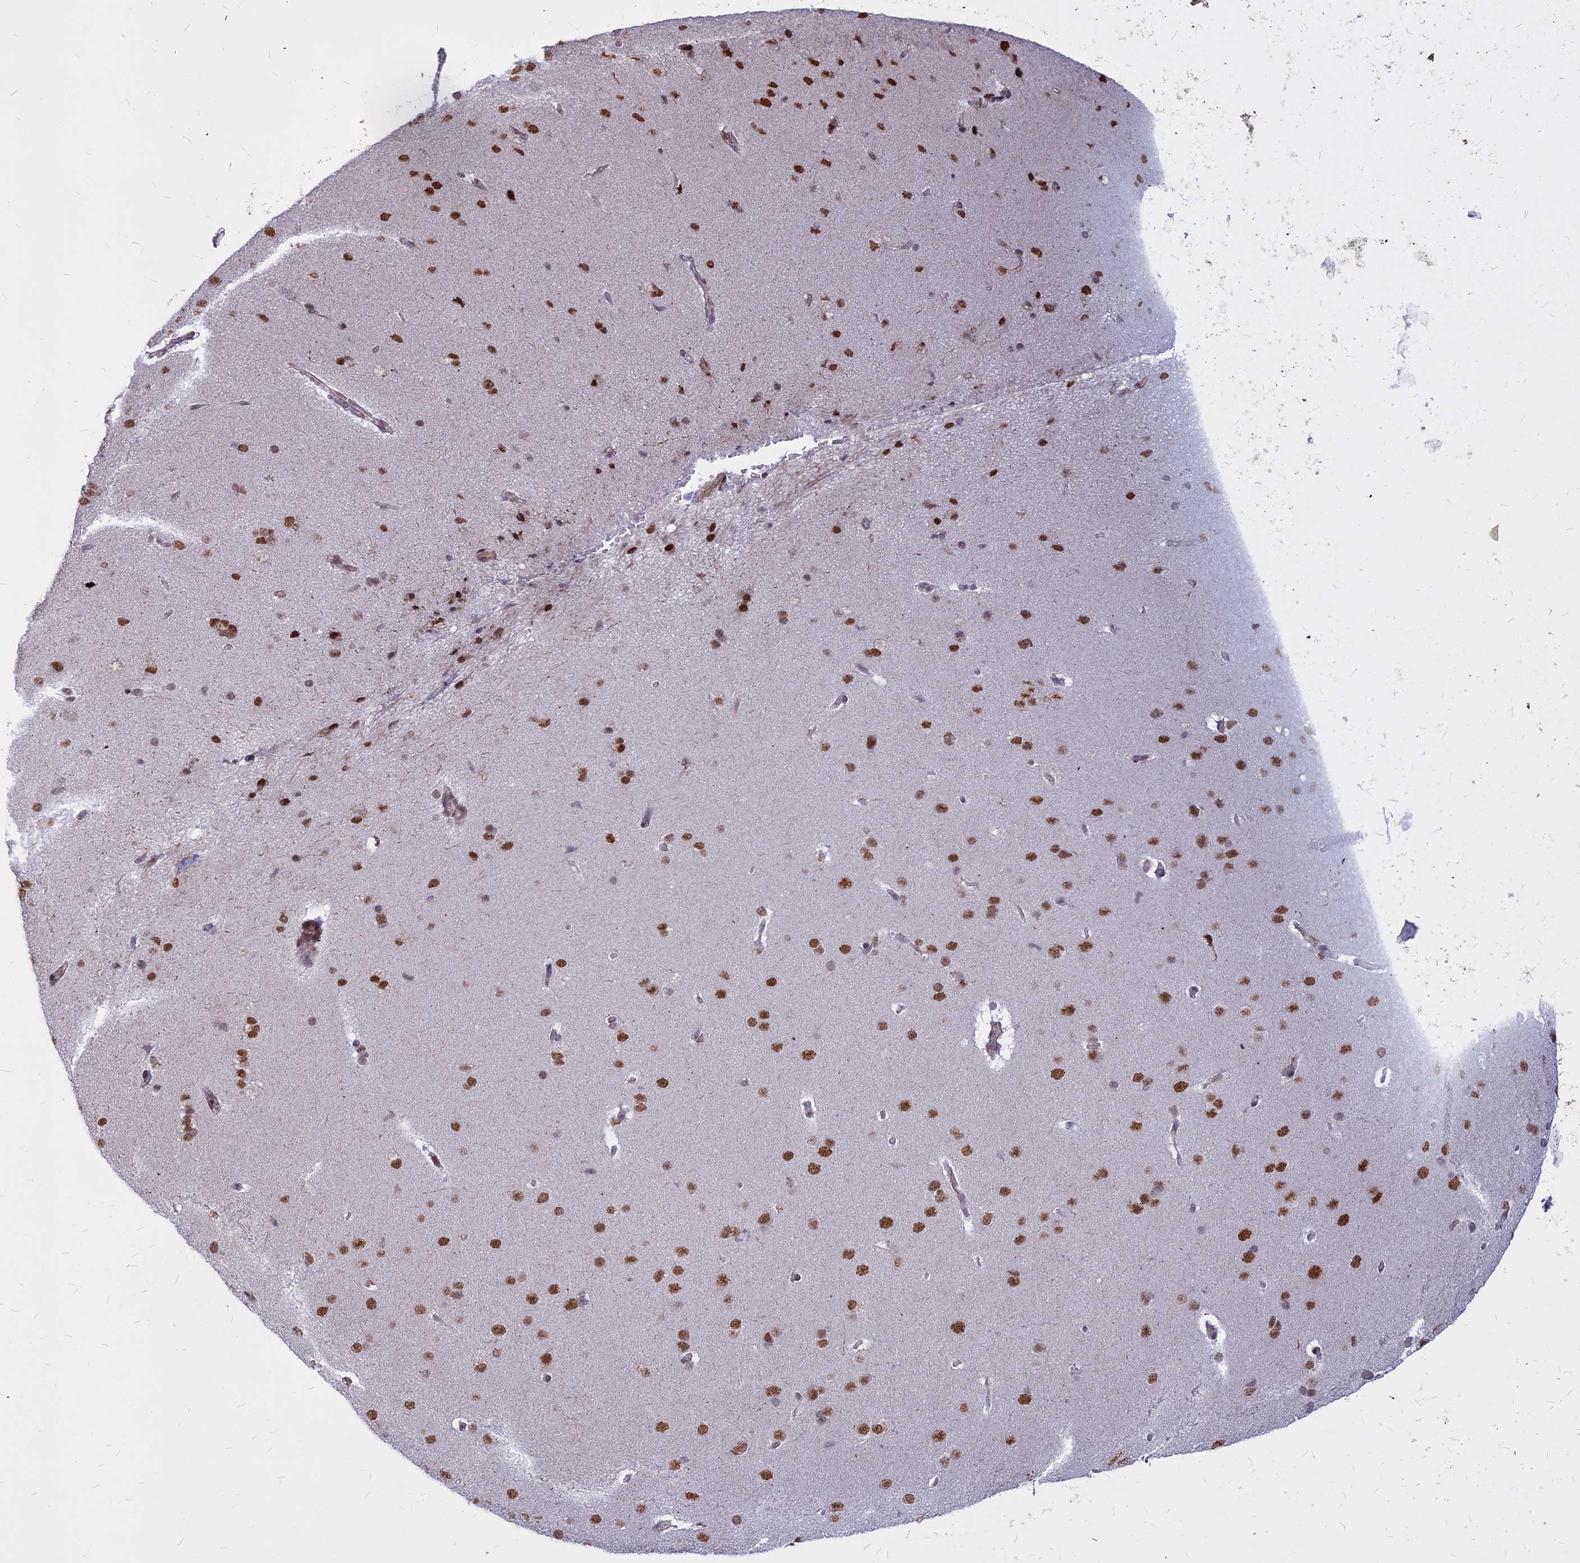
{"staining": {"intensity": "negative", "quantity": "none", "location": "none"}, "tissue": "cerebral cortex", "cell_type": "Endothelial cells", "image_type": "normal", "snomed": [{"axis": "morphology", "description": "Normal tissue, NOS"}, {"axis": "topography", "description": "Cerebral cortex"}], "caption": "This is a micrograph of immunohistochemistry staining of benign cerebral cortex, which shows no expression in endothelial cells.", "gene": "ALG10B", "patient": {"sex": "male", "age": 62}}